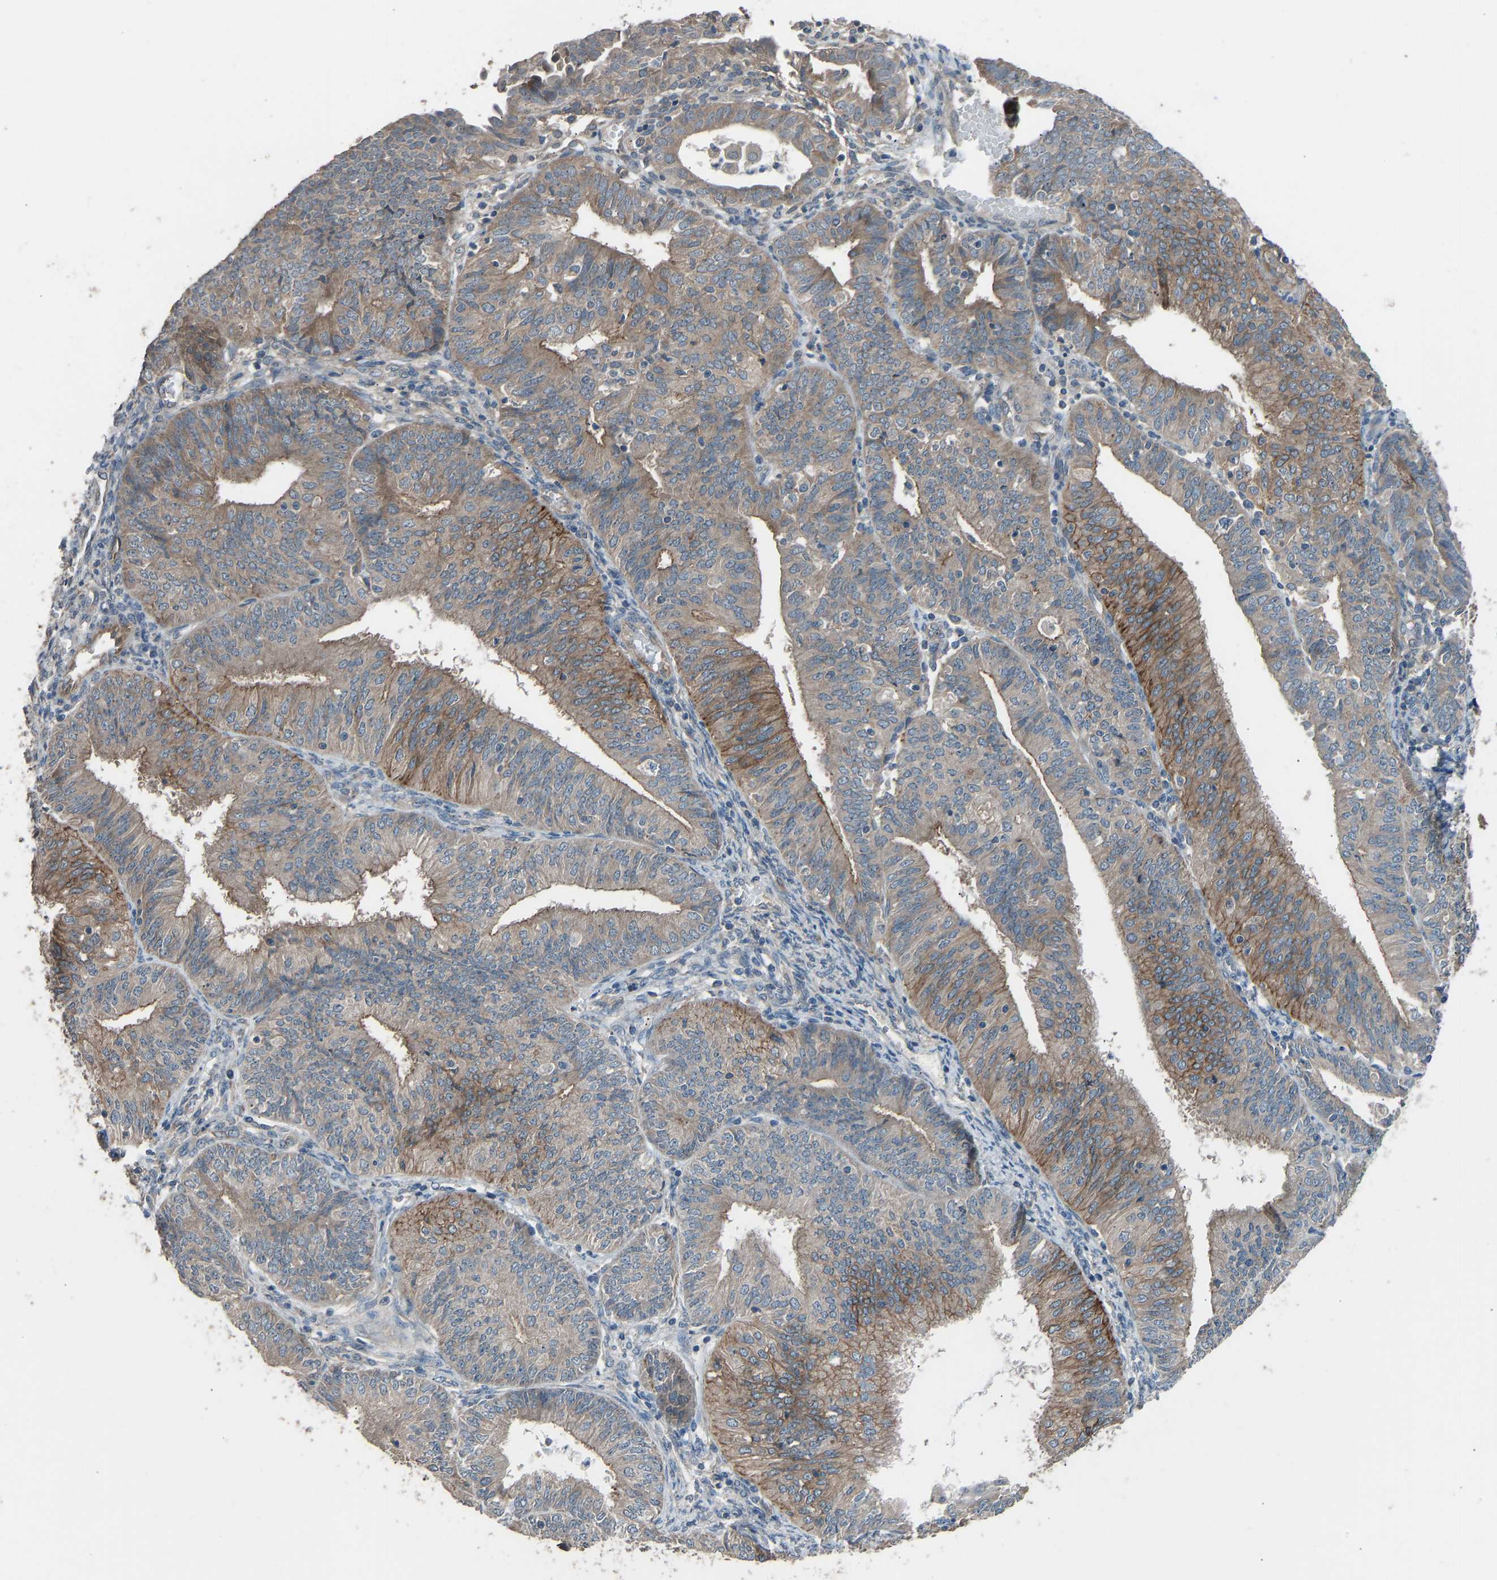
{"staining": {"intensity": "moderate", "quantity": "25%-75%", "location": "cytoplasmic/membranous"}, "tissue": "endometrial cancer", "cell_type": "Tumor cells", "image_type": "cancer", "snomed": [{"axis": "morphology", "description": "Adenocarcinoma, NOS"}, {"axis": "topography", "description": "Endometrium"}], "caption": "Moderate cytoplasmic/membranous protein positivity is identified in approximately 25%-75% of tumor cells in endometrial cancer.", "gene": "SLC43A1", "patient": {"sex": "female", "age": 58}}